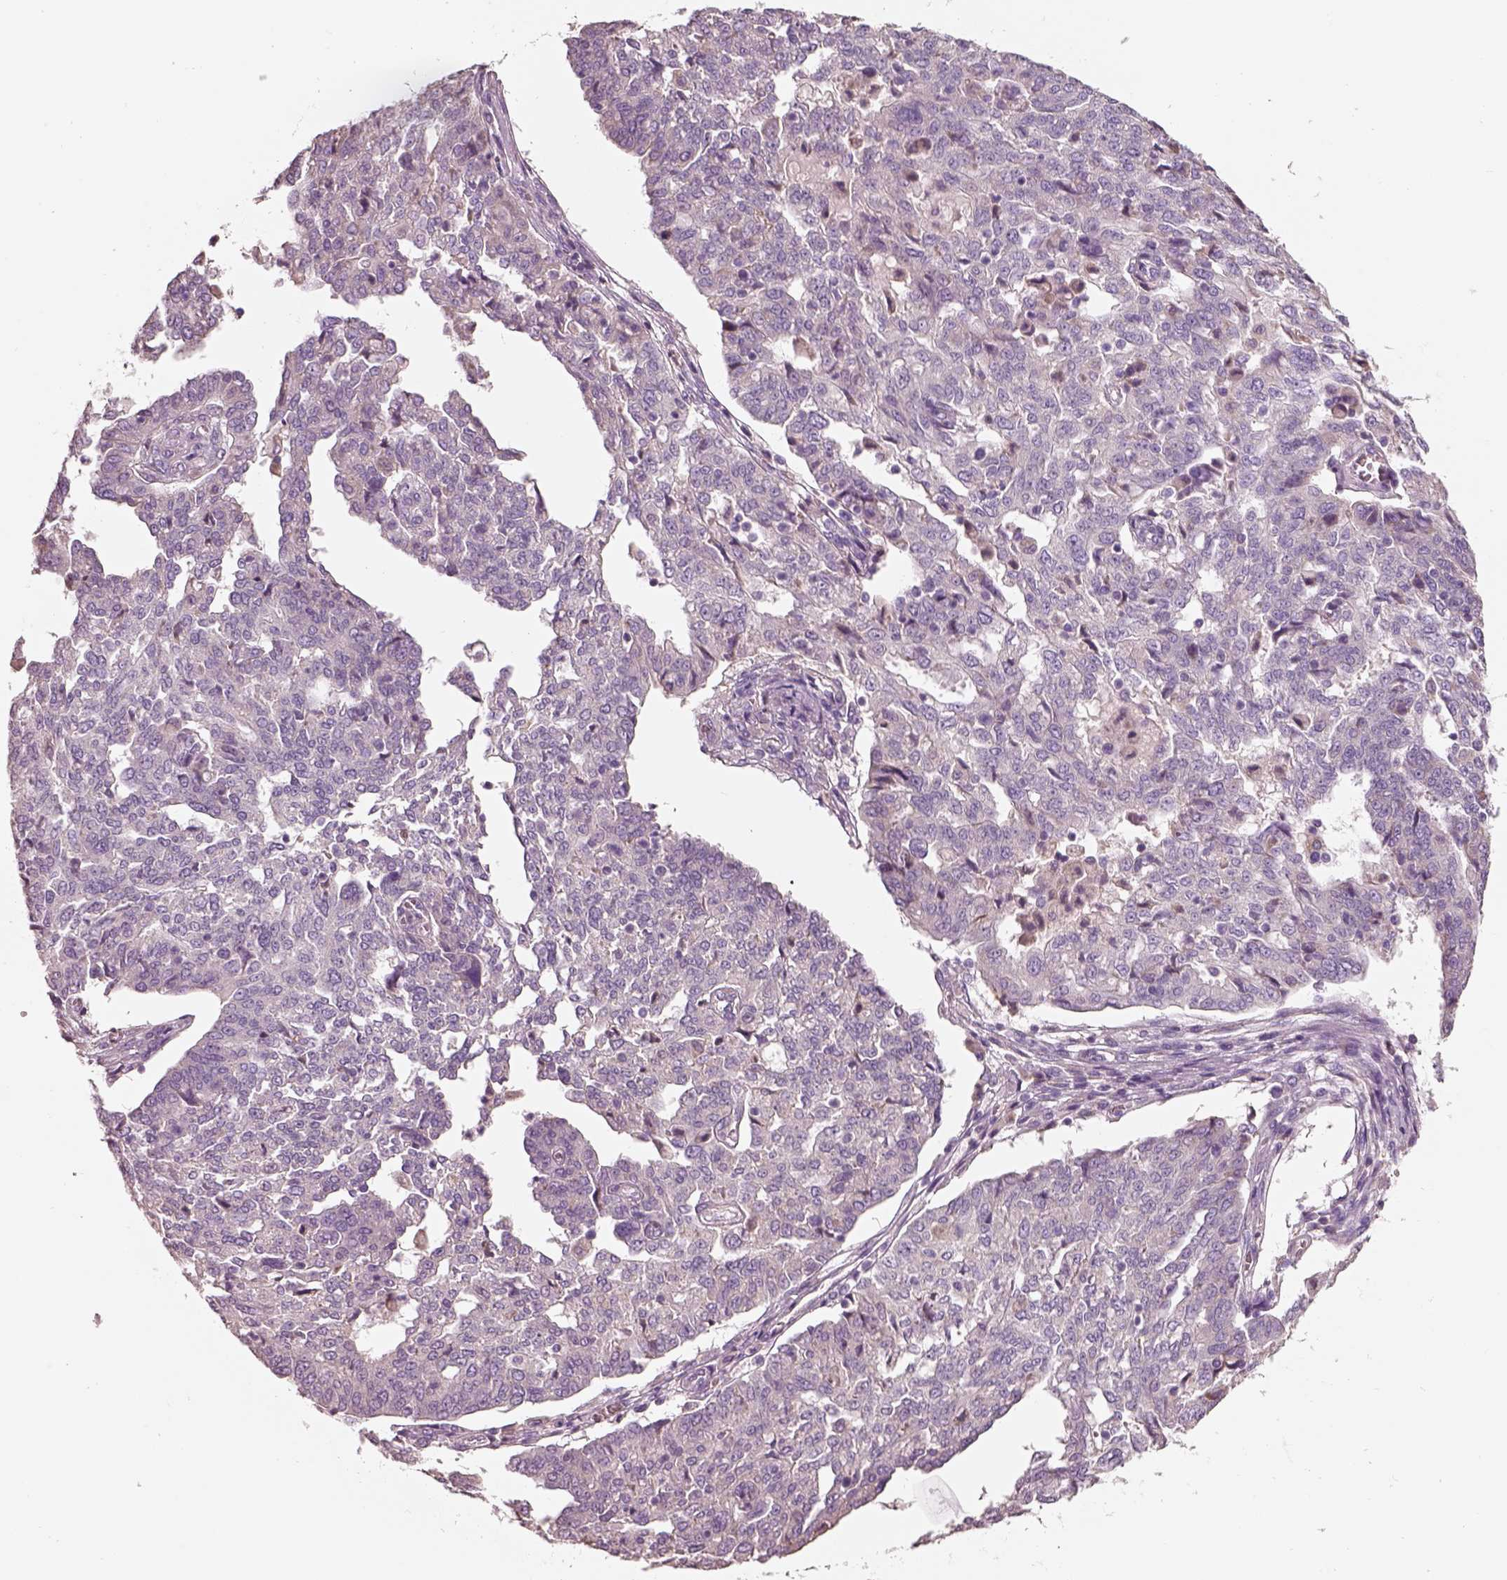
{"staining": {"intensity": "negative", "quantity": "none", "location": "none"}, "tissue": "ovarian cancer", "cell_type": "Tumor cells", "image_type": "cancer", "snomed": [{"axis": "morphology", "description": "Cystadenocarcinoma, serous, NOS"}, {"axis": "topography", "description": "Ovary"}], "caption": "A micrograph of human ovarian cancer is negative for staining in tumor cells.", "gene": "PNOC", "patient": {"sex": "female", "age": 67}}